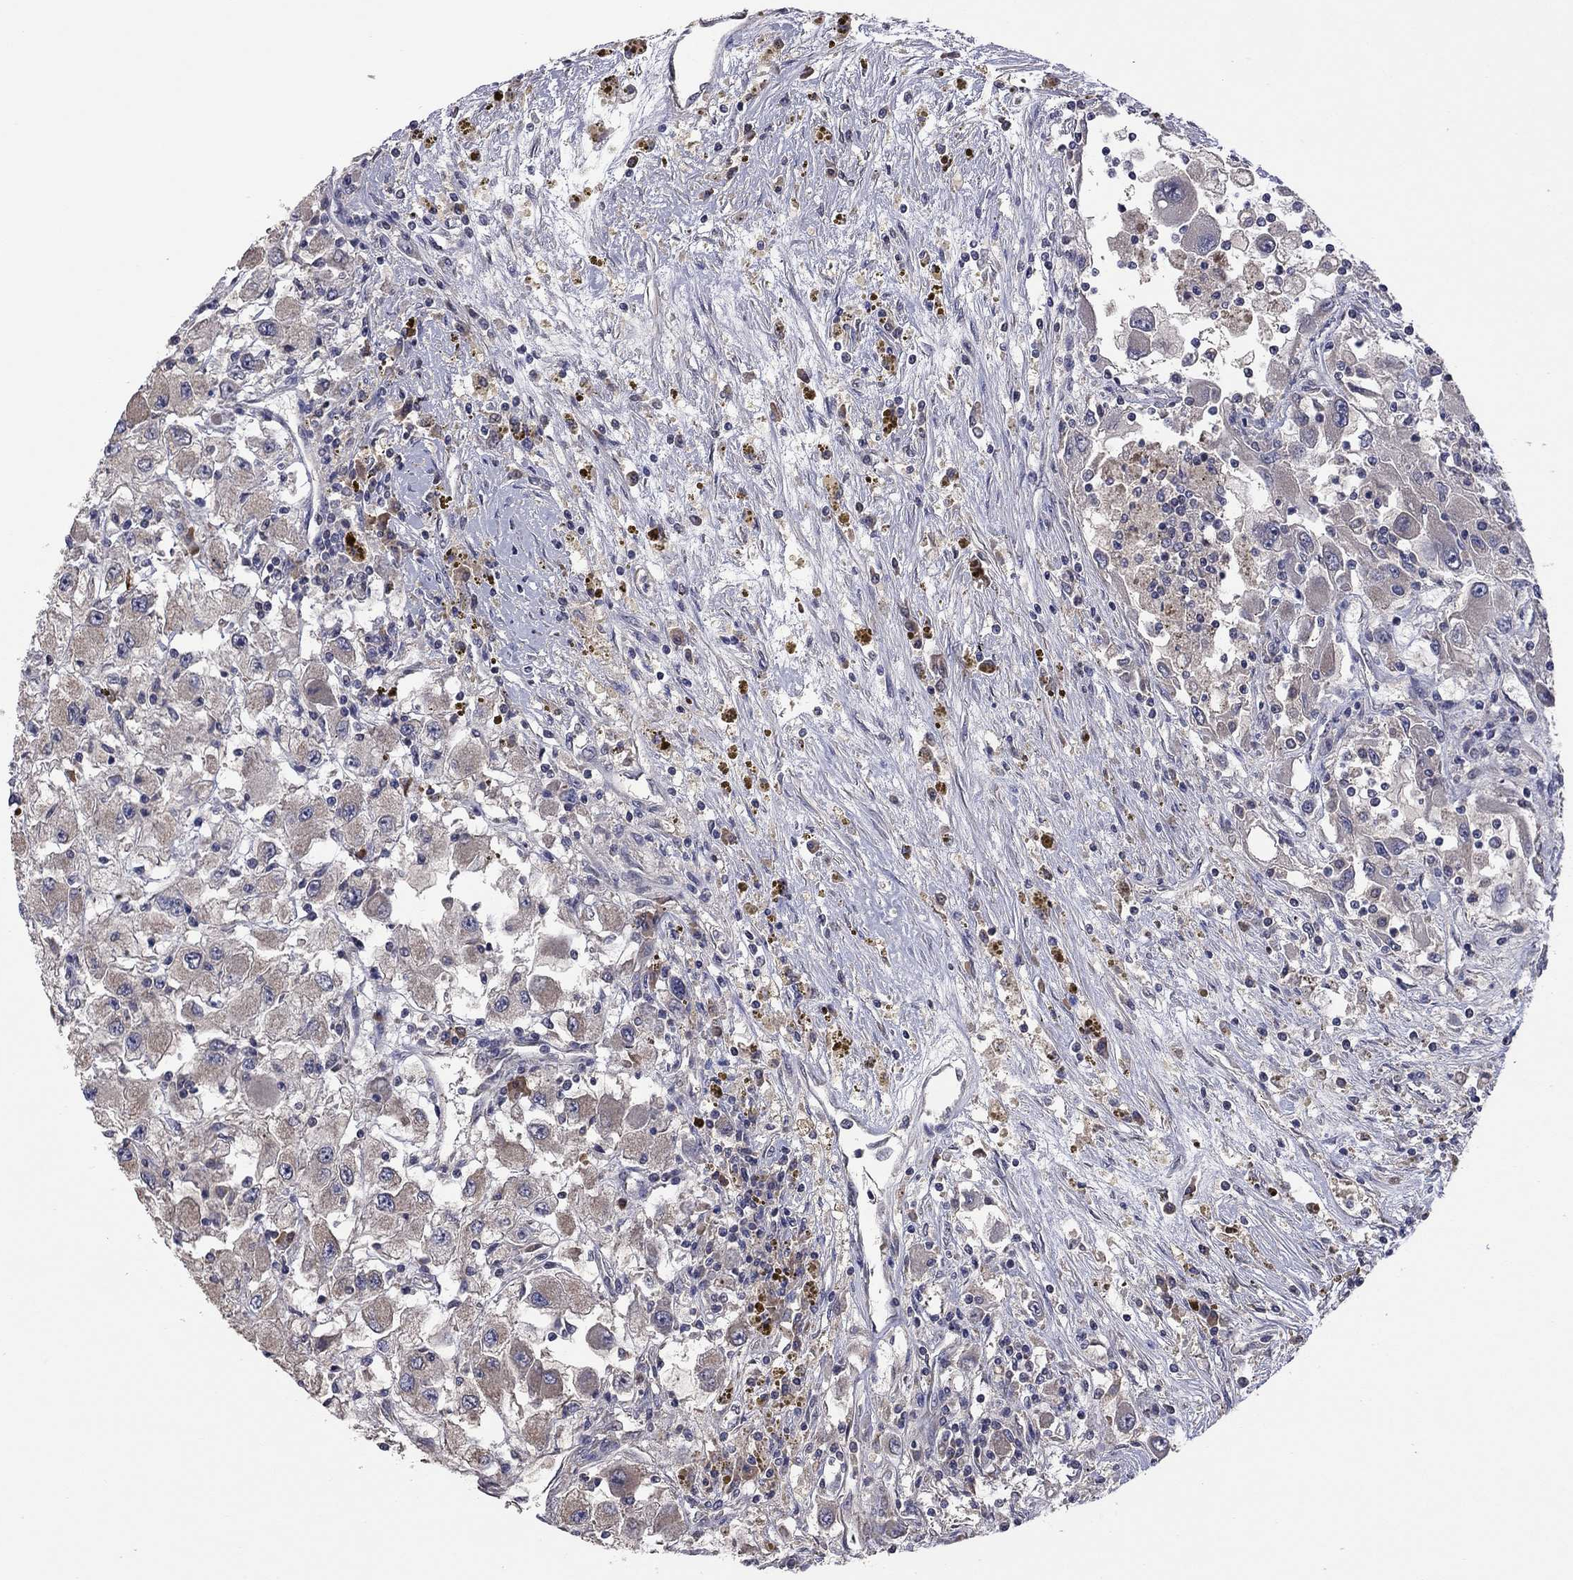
{"staining": {"intensity": "weak", "quantity": "25%-75%", "location": "cytoplasmic/membranous"}, "tissue": "renal cancer", "cell_type": "Tumor cells", "image_type": "cancer", "snomed": [{"axis": "morphology", "description": "Adenocarcinoma, NOS"}, {"axis": "topography", "description": "Kidney"}], "caption": "This is an image of immunohistochemistry (IHC) staining of renal adenocarcinoma, which shows weak expression in the cytoplasmic/membranous of tumor cells.", "gene": "TSNARE1", "patient": {"sex": "female", "age": 67}}